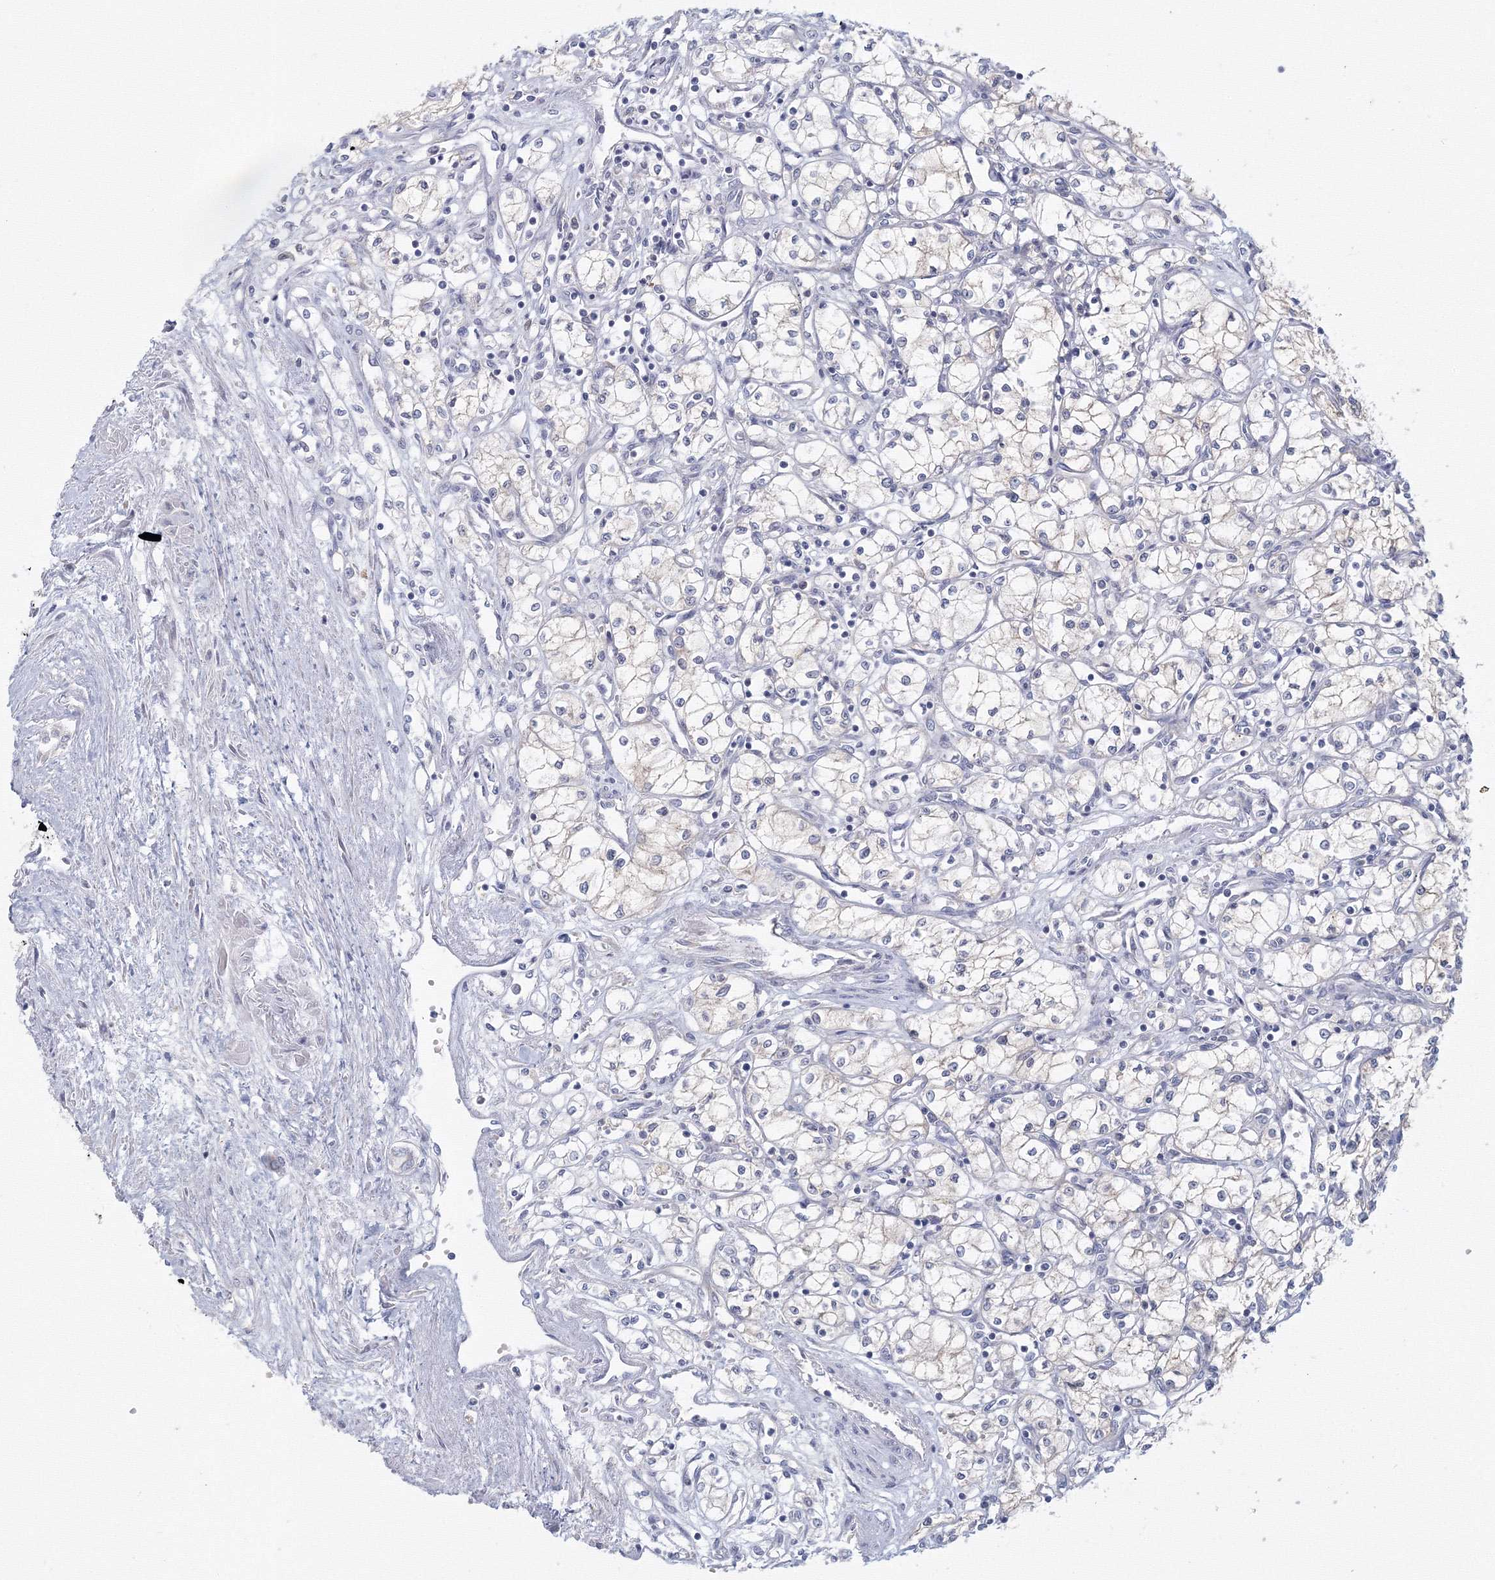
{"staining": {"intensity": "negative", "quantity": "none", "location": "none"}, "tissue": "renal cancer", "cell_type": "Tumor cells", "image_type": "cancer", "snomed": [{"axis": "morphology", "description": "Adenocarcinoma, NOS"}, {"axis": "topography", "description": "Kidney"}], "caption": "The immunohistochemistry photomicrograph has no significant positivity in tumor cells of adenocarcinoma (renal) tissue.", "gene": "TACC2", "patient": {"sex": "male", "age": 59}}